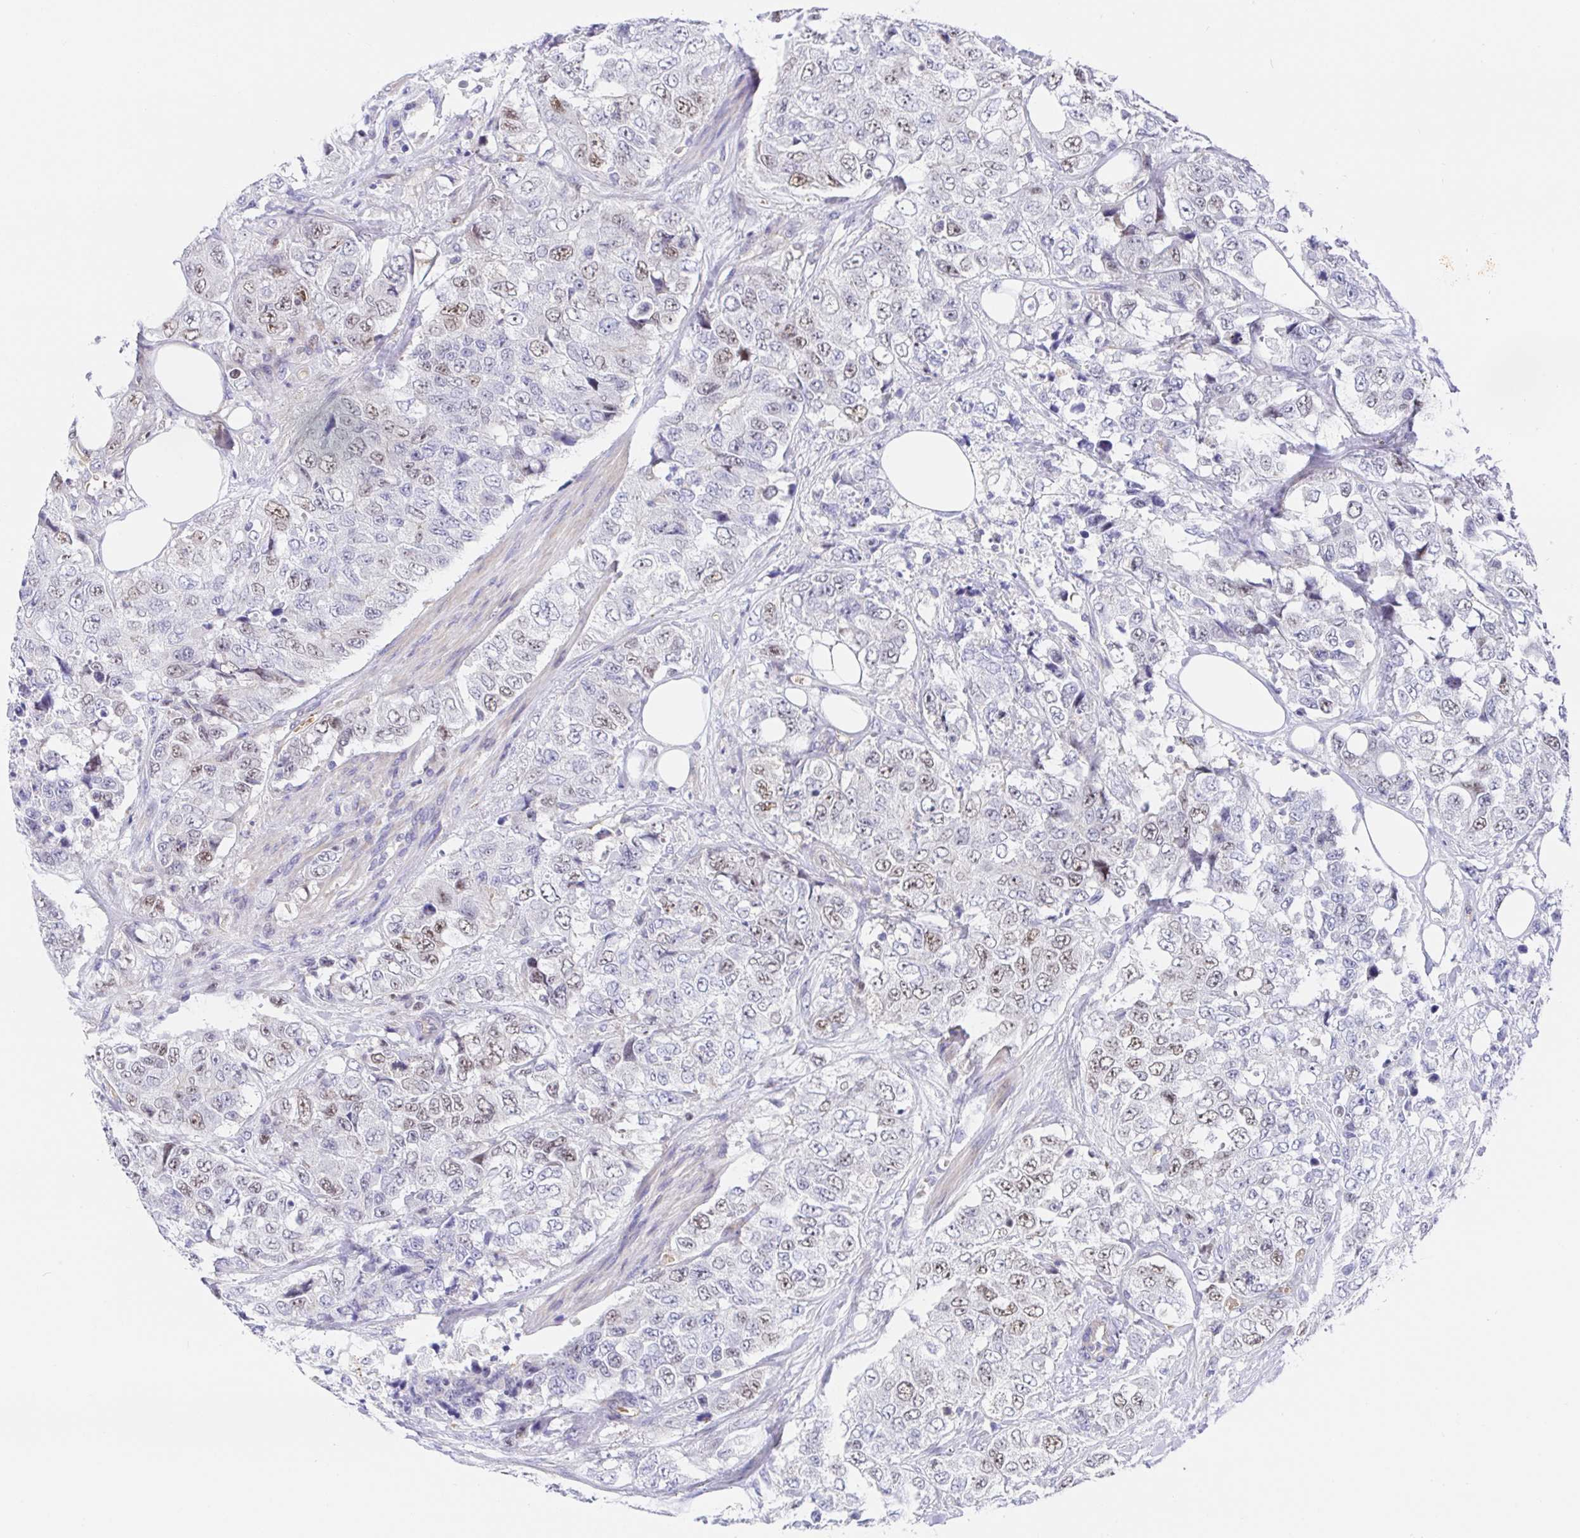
{"staining": {"intensity": "moderate", "quantity": "<25%", "location": "nuclear"}, "tissue": "urothelial cancer", "cell_type": "Tumor cells", "image_type": "cancer", "snomed": [{"axis": "morphology", "description": "Urothelial carcinoma, High grade"}, {"axis": "topography", "description": "Urinary bladder"}], "caption": "Immunohistochemistry (IHC) photomicrograph of neoplastic tissue: human high-grade urothelial carcinoma stained using immunohistochemistry demonstrates low levels of moderate protein expression localized specifically in the nuclear of tumor cells, appearing as a nuclear brown color.", "gene": "TIMELESS", "patient": {"sex": "female", "age": 78}}